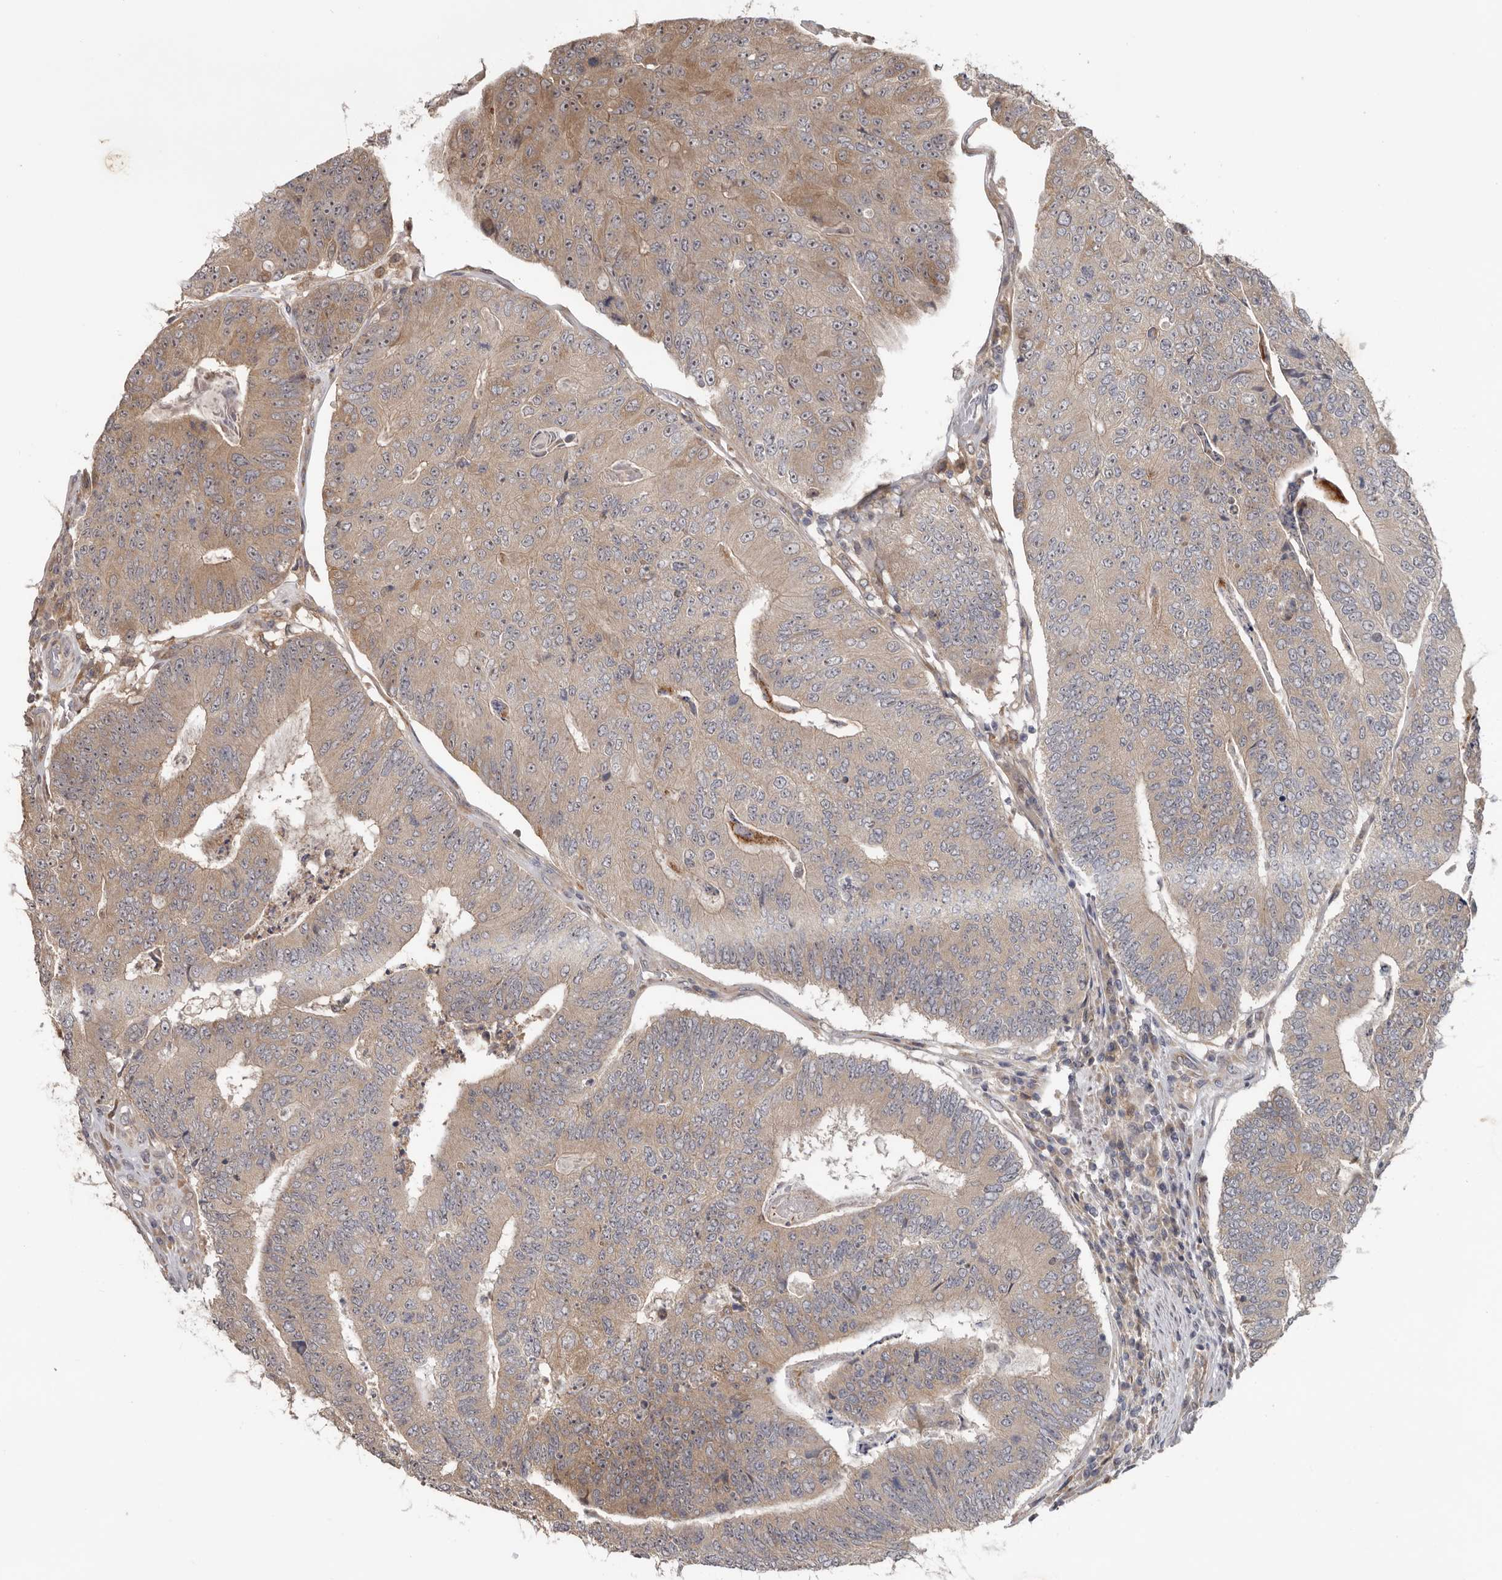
{"staining": {"intensity": "moderate", "quantity": "25%-75%", "location": "cytoplasmic/membranous,nuclear"}, "tissue": "colorectal cancer", "cell_type": "Tumor cells", "image_type": "cancer", "snomed": [{"axis": "morphology", "description": "Adenocarcinoma, NOS"}, {"axis": "topography", "description": "Colon"}], "caption": "Tumor cells display medium levels of moderate cytoplasmic/membranous and nuclear positivity in approximately 25%-75% of cells in human colorectal cancer.", "gene": "HINT3", "patient": {"sex": "female", "age": 67}}